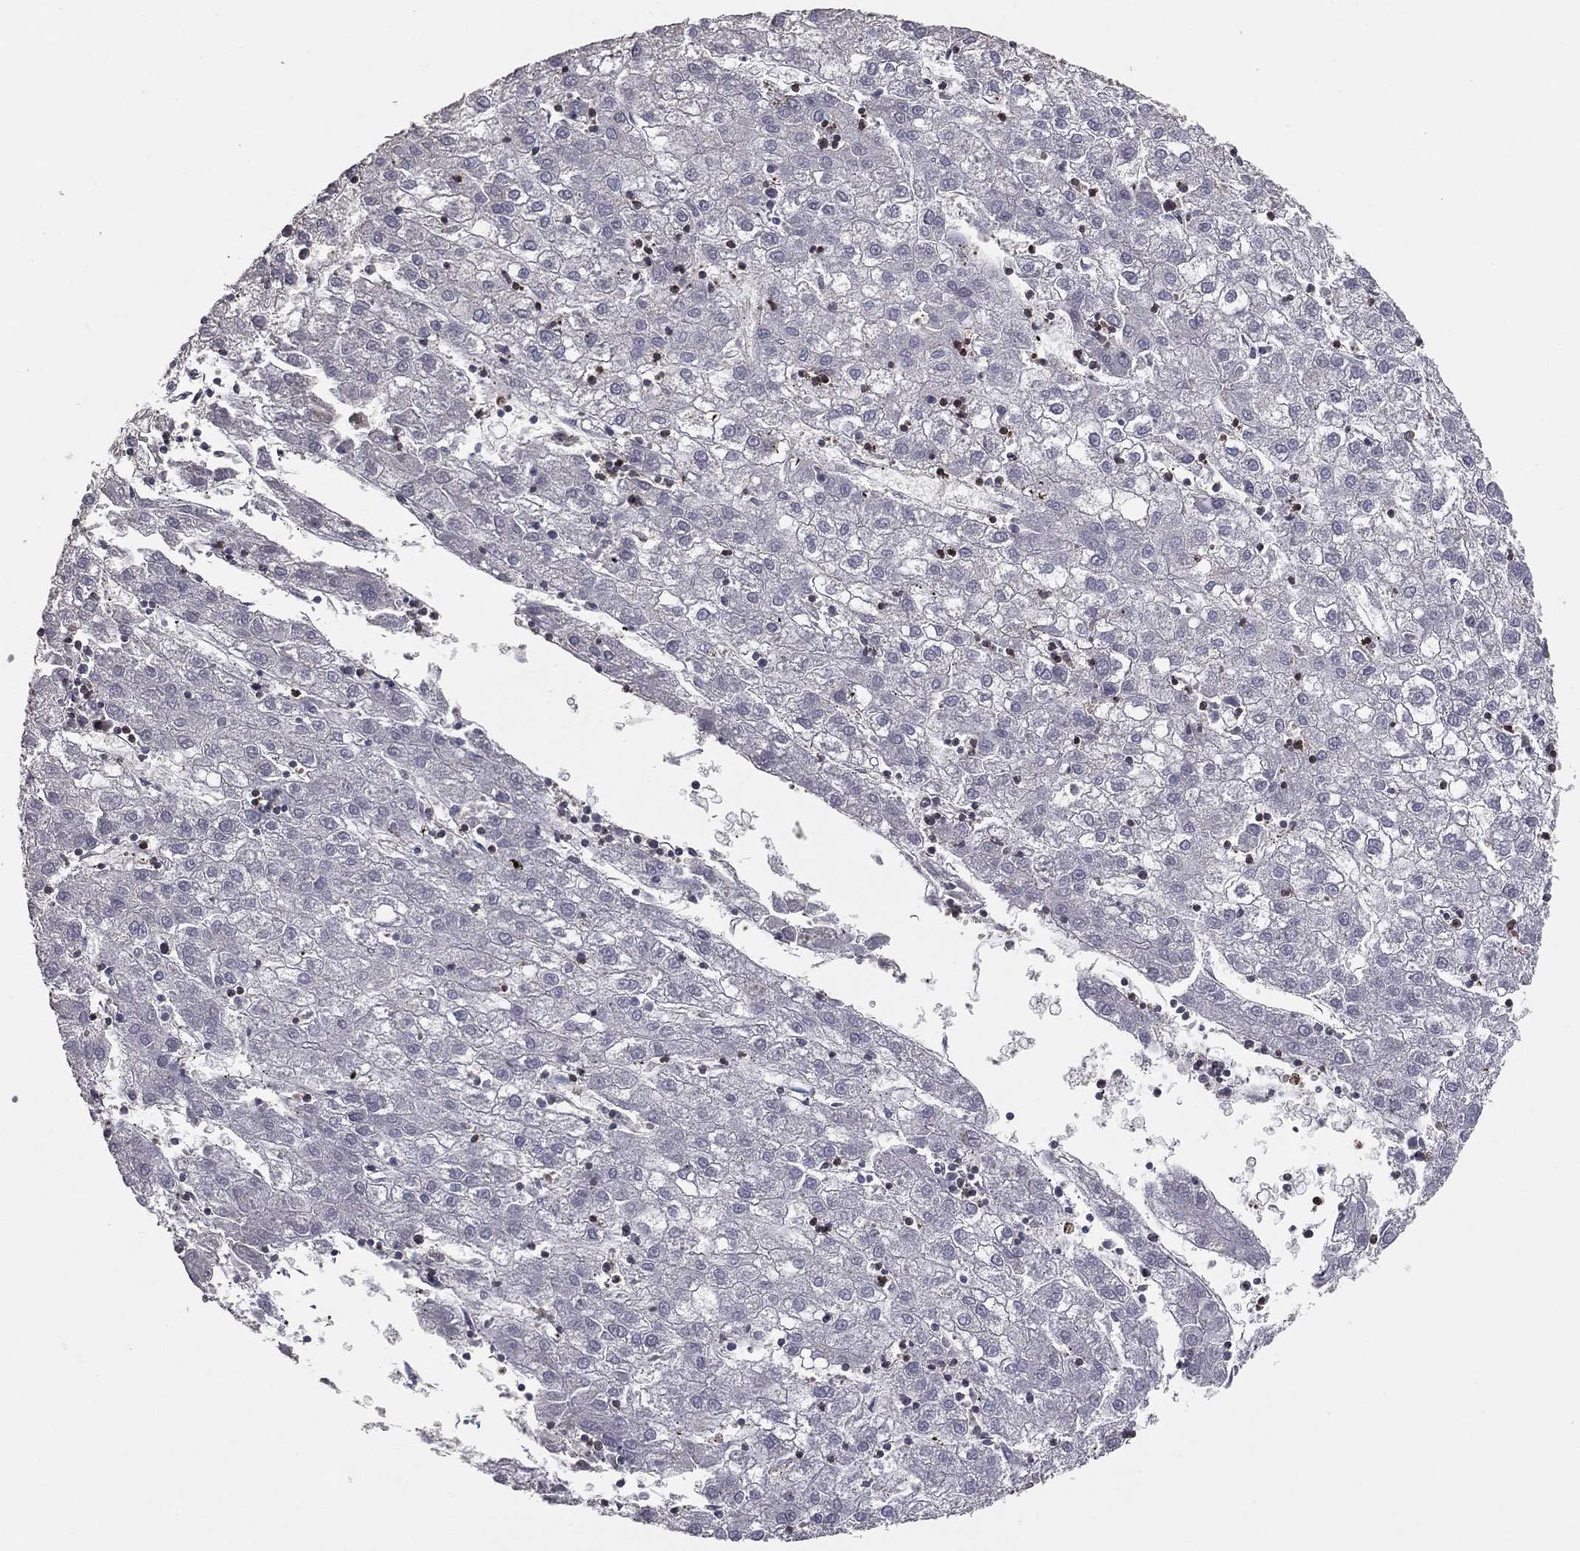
{"staining": {"intensity": "negative", "quantity": "none", "location": "none"}, "tissue": "liver cancer", "cell_type": "Tumor cells", "image_type": "cancer", "snomed": [{"axis": "morphology", "description": "Carcinoma, Hepatocellular, NOS"}, {"axis": "topography", "description": "Liver"}], "caption": "A micrograph of liver hepatocellular carcinoma stained for a protein shows no brown staining in tumor cells.", "gene": "PSTPIP1", "patient": {"sex": "male", "age": 72}}